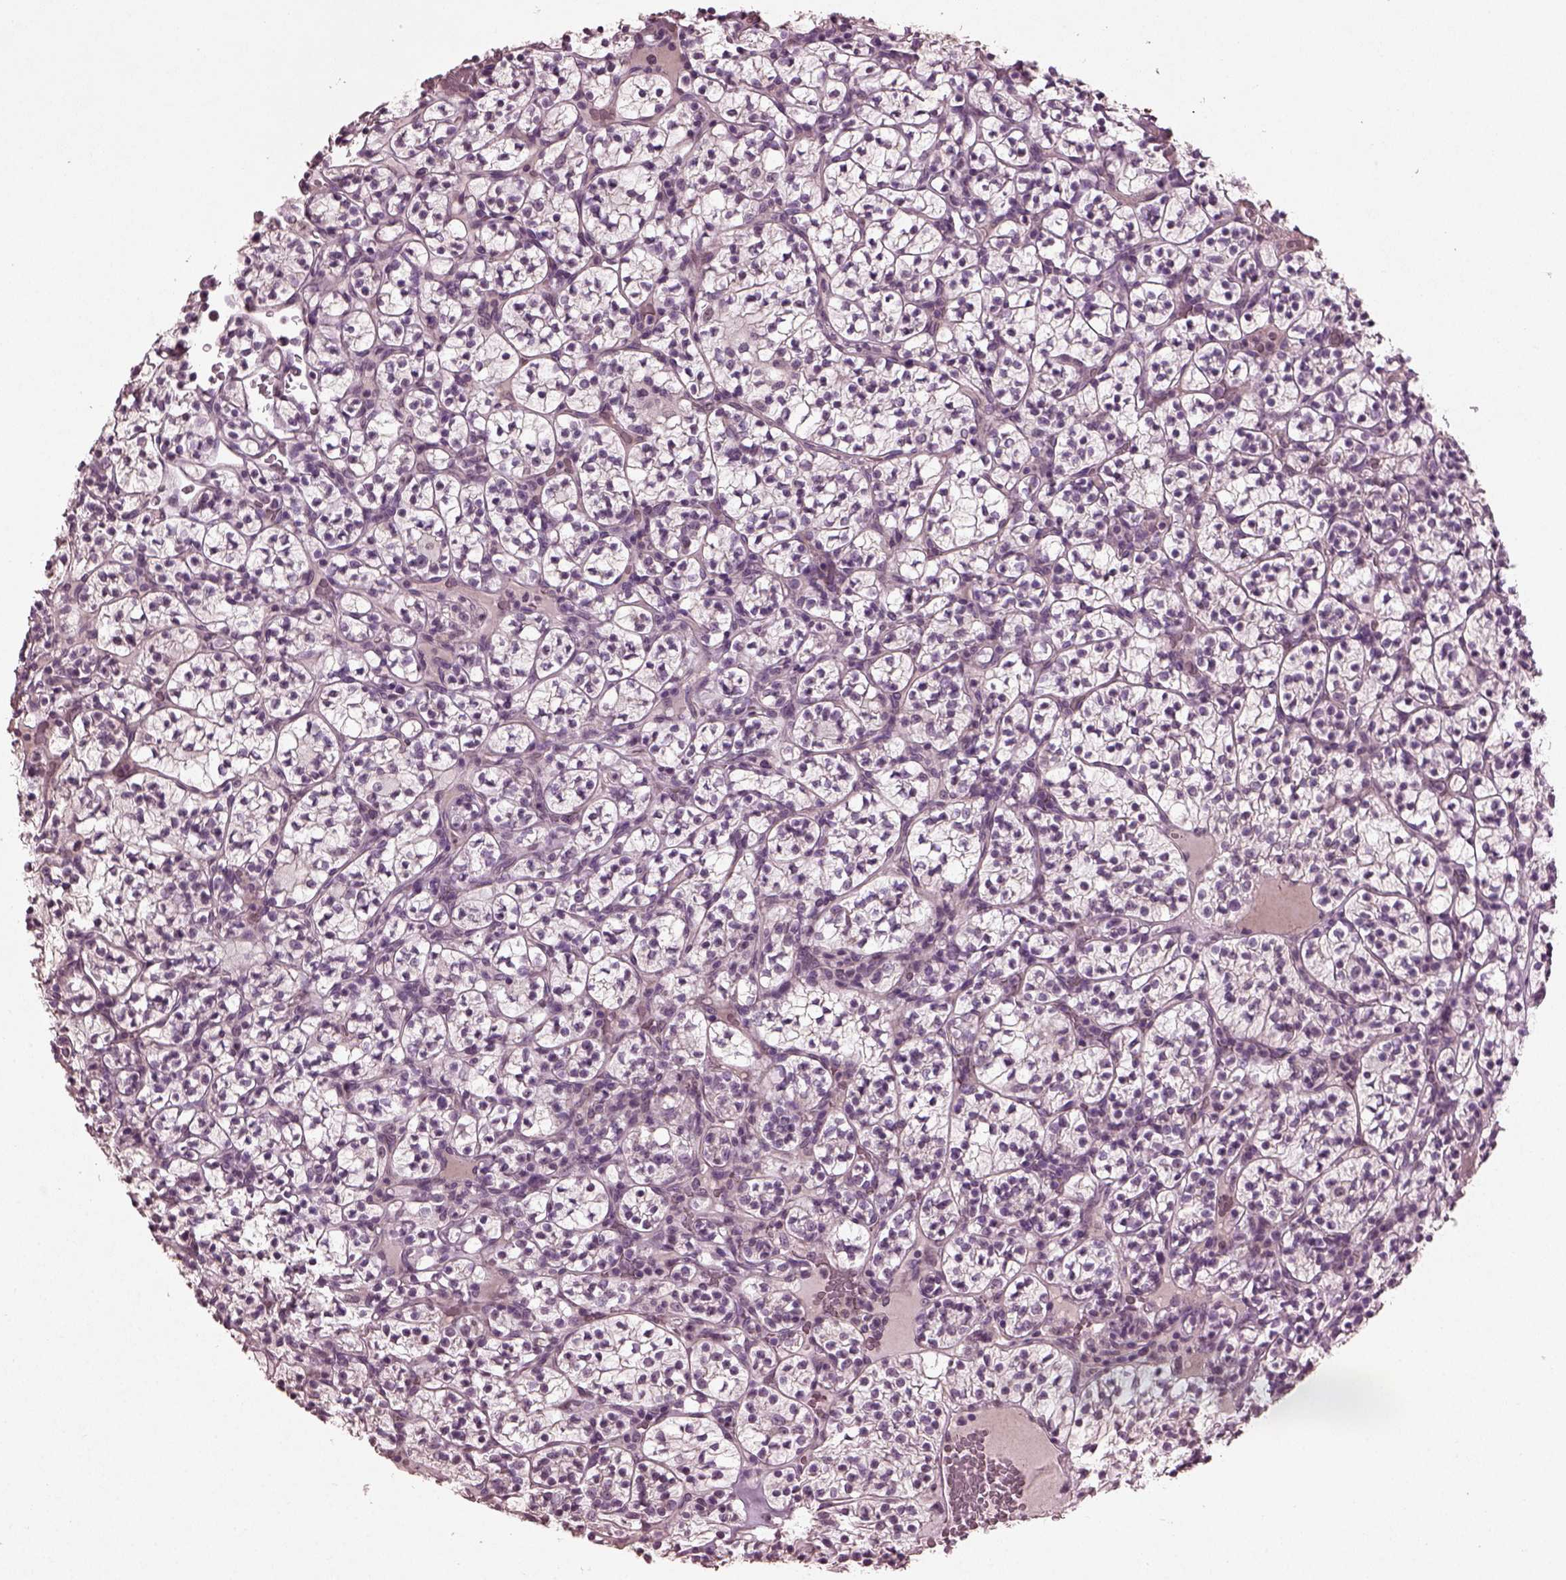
{"staining": {"intensity": "negative", "quantity": "none", "location": "none"}, "tissue": "renal cancer", "cell_type": "Tumor cells", "image_type": "cancer", "snomed": [{"axis": "morphology", "description": "Adenocarcinoma, NOS"}, {"axis": "topography", "description": "Kidney"}], "caption": "Tumor cells are negative for brown protein staining in renal cancer.", "gene": "IL18RAP", "patient": {"sex": "female", "age": 89}}